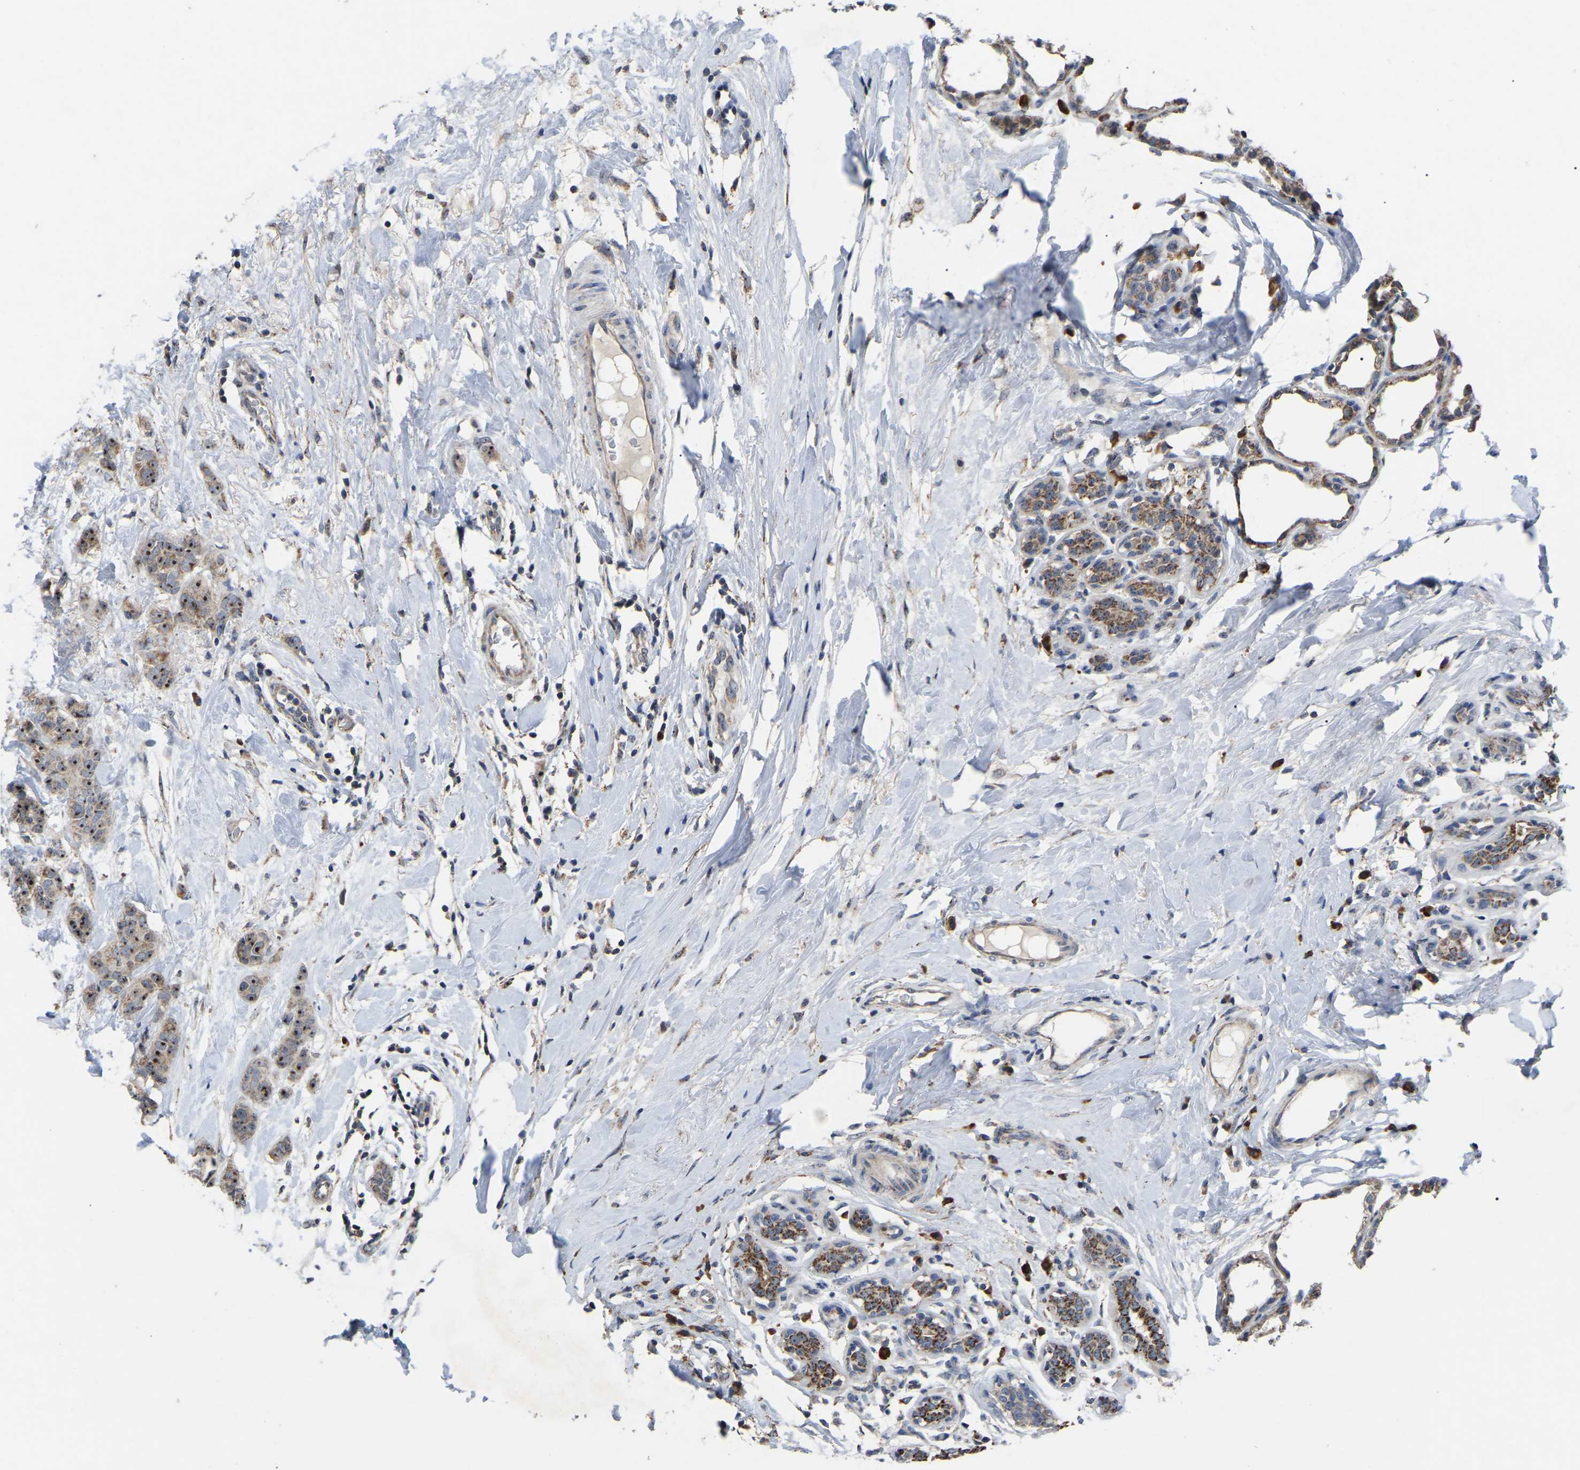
{"staining": {"intensity": "strong", "quantity": ">75%", "location": "nuclear"}, "tissue": "breast cancer", "cell_type": "Tumor cells", "image_type": "cancer", "snomed": [{"axis": "morphology", "description": "Normal tissue, NOS"}, {"axis": "morphology", "description": "Duct carcinoma"}, {"axis": "topography", "description": "Breast"}], "caption": "This histopathology image demonstrates immunohistochemistry staining of human breast cancer (intraductal carcinoma), with high strong nuclear expression in about >75% of tumor cells.", "gene": "NOP53", "patient": {"sex": "female", "age": 40}}